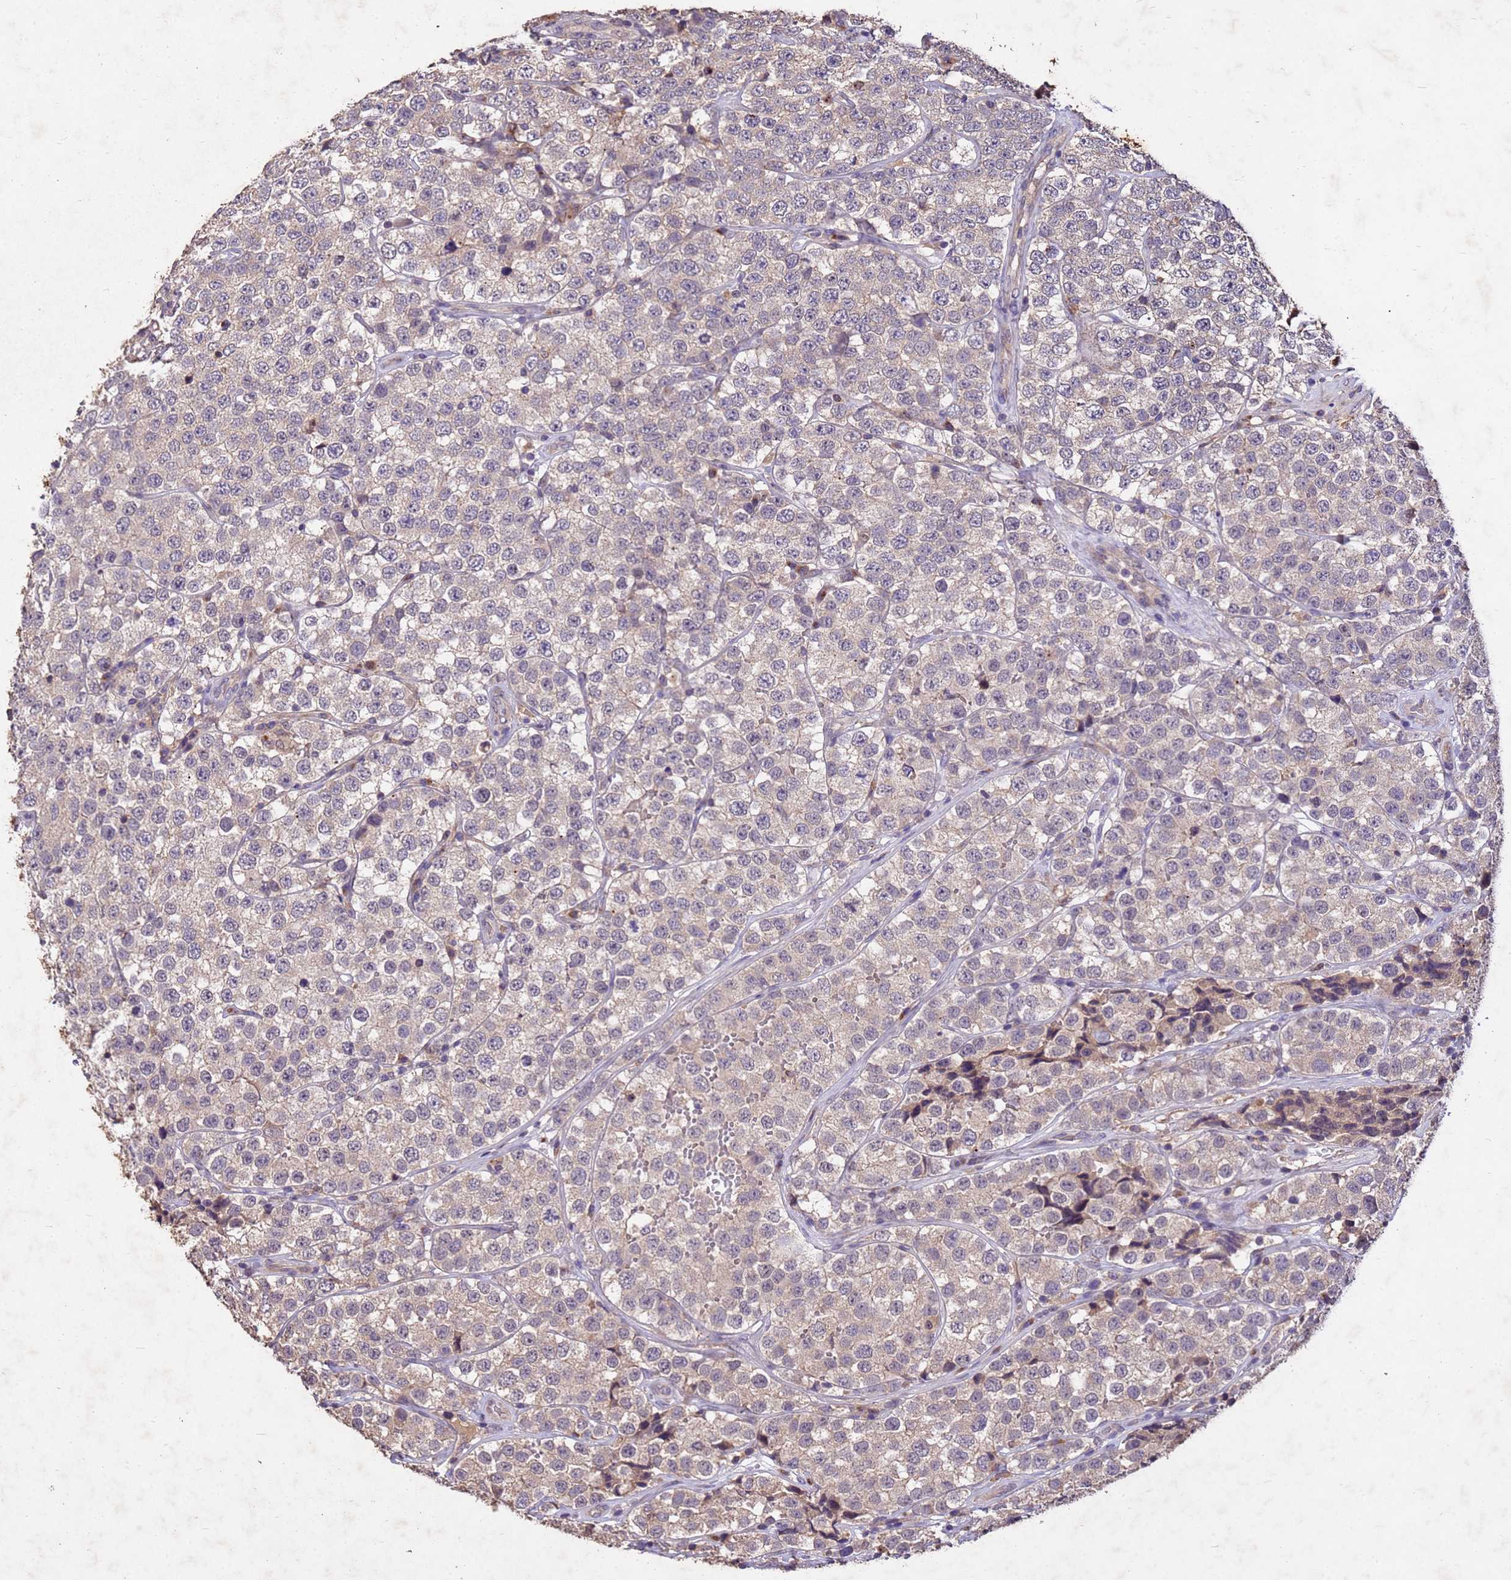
{"staining": {"intensity": "weak", "quantity": "25%-75%", "location": "cytoplasmic/membranous"}, "tissue": "testis cancer", "cell_type": "Tumor cells", "image_type": "cancer", "snomed": [{"axis": "morphology", "description": "Seminoma, NOS"}, {"axis": "topography", "description": "Testis"}], "caption": "About 25%-75% of tumor cells in human testis cancer (seminoma) display weak cytoplasmic/membranous protein positivity as visualized by brown immunohistochemical staining.", "gene": "TOR4A", "patient": {"sex": "male", "age": 34}}